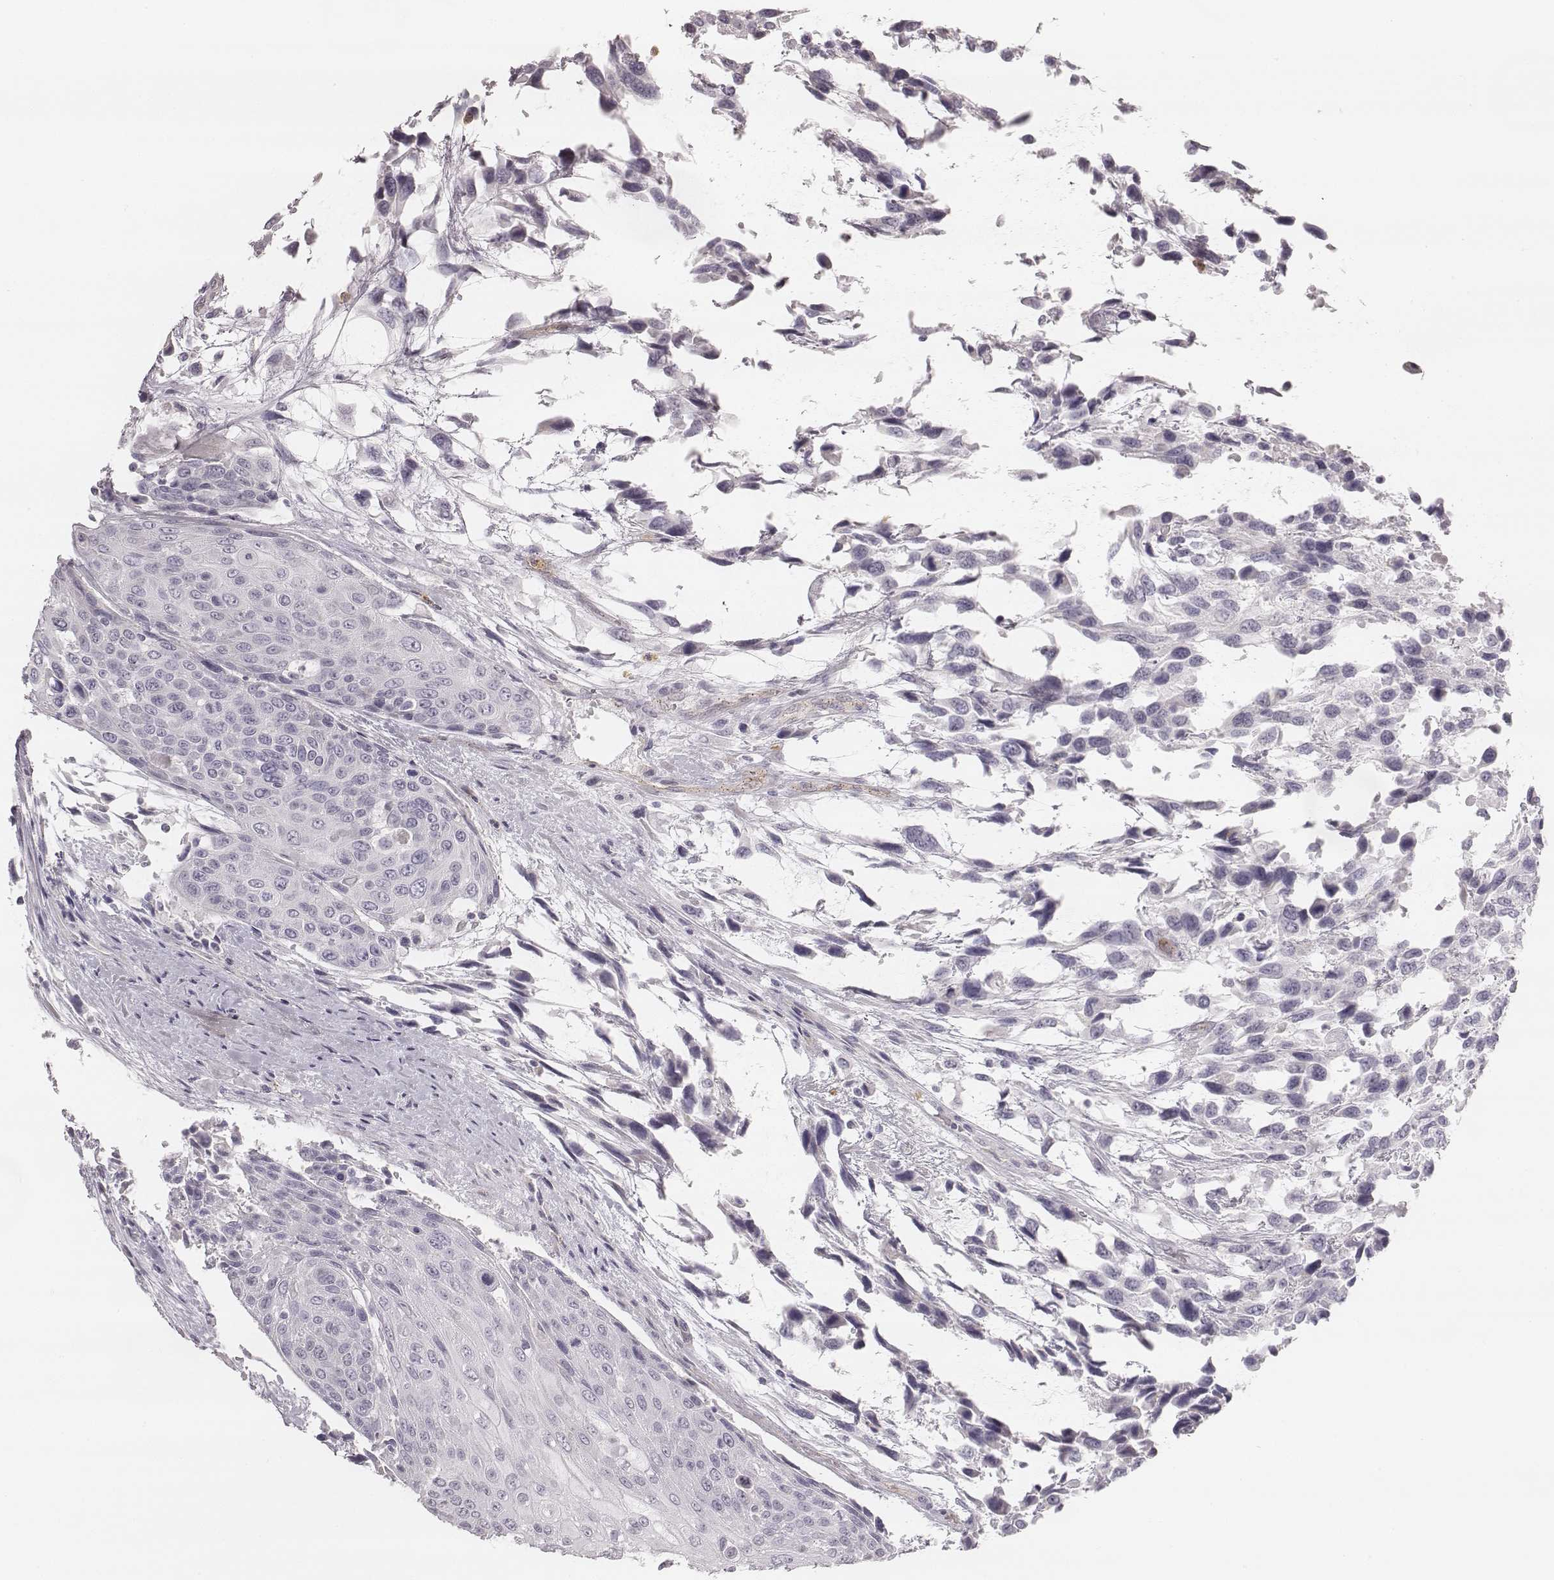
{"staining": {"intensity": "negative", "quantity": "none", "location": "none"}, "tissue": "urothelial cancer", "cell_type": "Tumor cells", "image_type": "cancer", "snomed": [{"axis": "morphology", "description": "Urothelial carcinoma, High grade"}, {"axis": "topography", "description": "Urinary bladder"}], "caption": "Immunohistochemistry photomicrograph of neoplastic tissue: human urothelial cancer stained with DAB (3,3'-diaminobenzidine) displays no significant protein positivity in tumor cells.", "gene": "KCNJ12", "patient": {"sex": "female", "age": 70}}